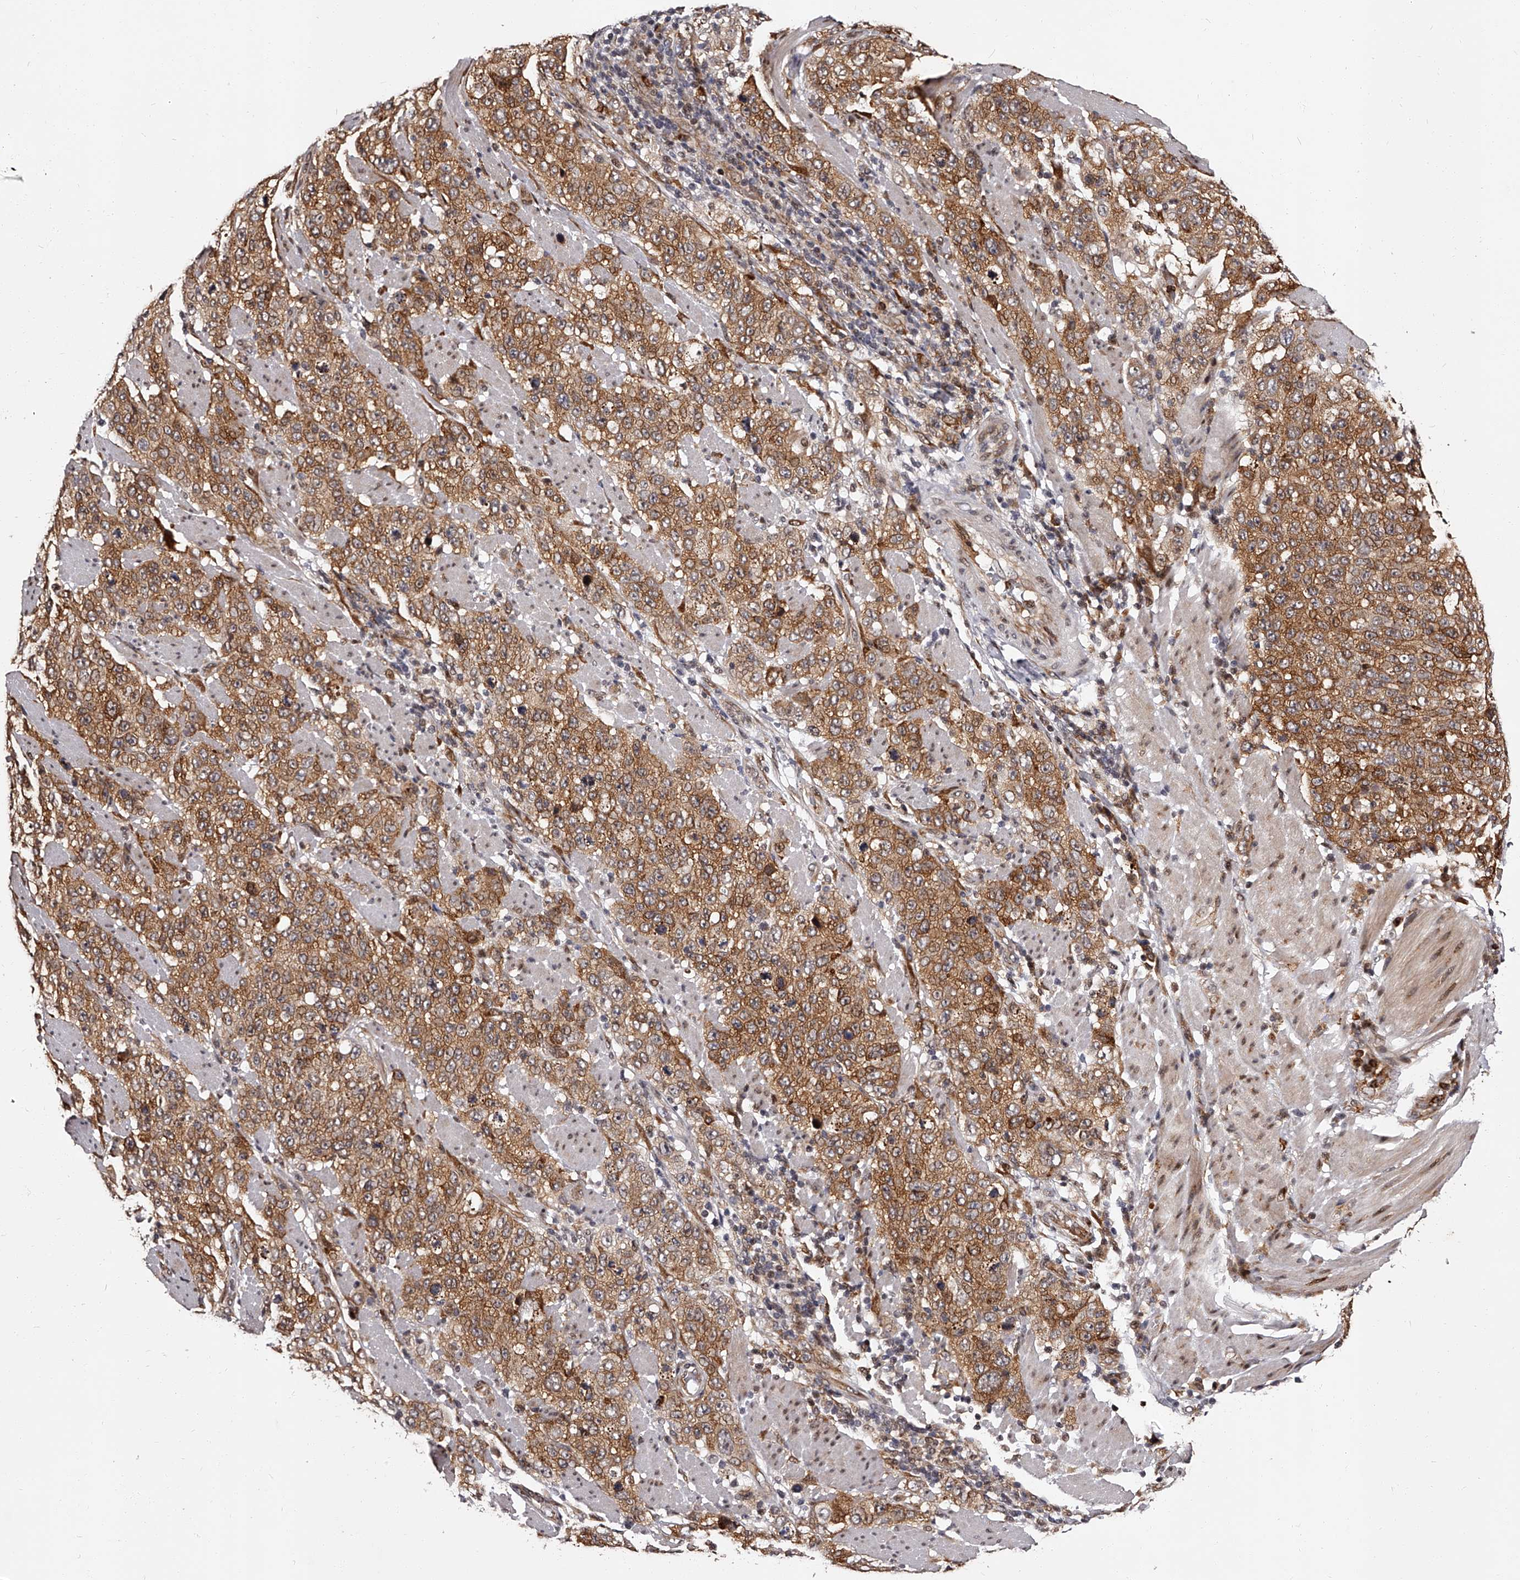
{"staining": {"intensity": "moderate", "quantity": ">75%", "location": "cytoplasmic/membranous"}, "tissue": "stomach cancer", "cell_type": "Tumor cells", "image_type": "cancer", "snomed": [{"axis": "morphology", "description": "Adenocarcinoma, NOS"}, {"axis": "topography", "description": "Stomach"}], "caption": "About >75% of tumor cells in stomach cancer demonstrate moderate cytoplasmic/membranous protein staining as visualized by brown immunohistochemical staining.", "gene": "RSC1A1", "patient": {"sex": "male", "age": 48}}